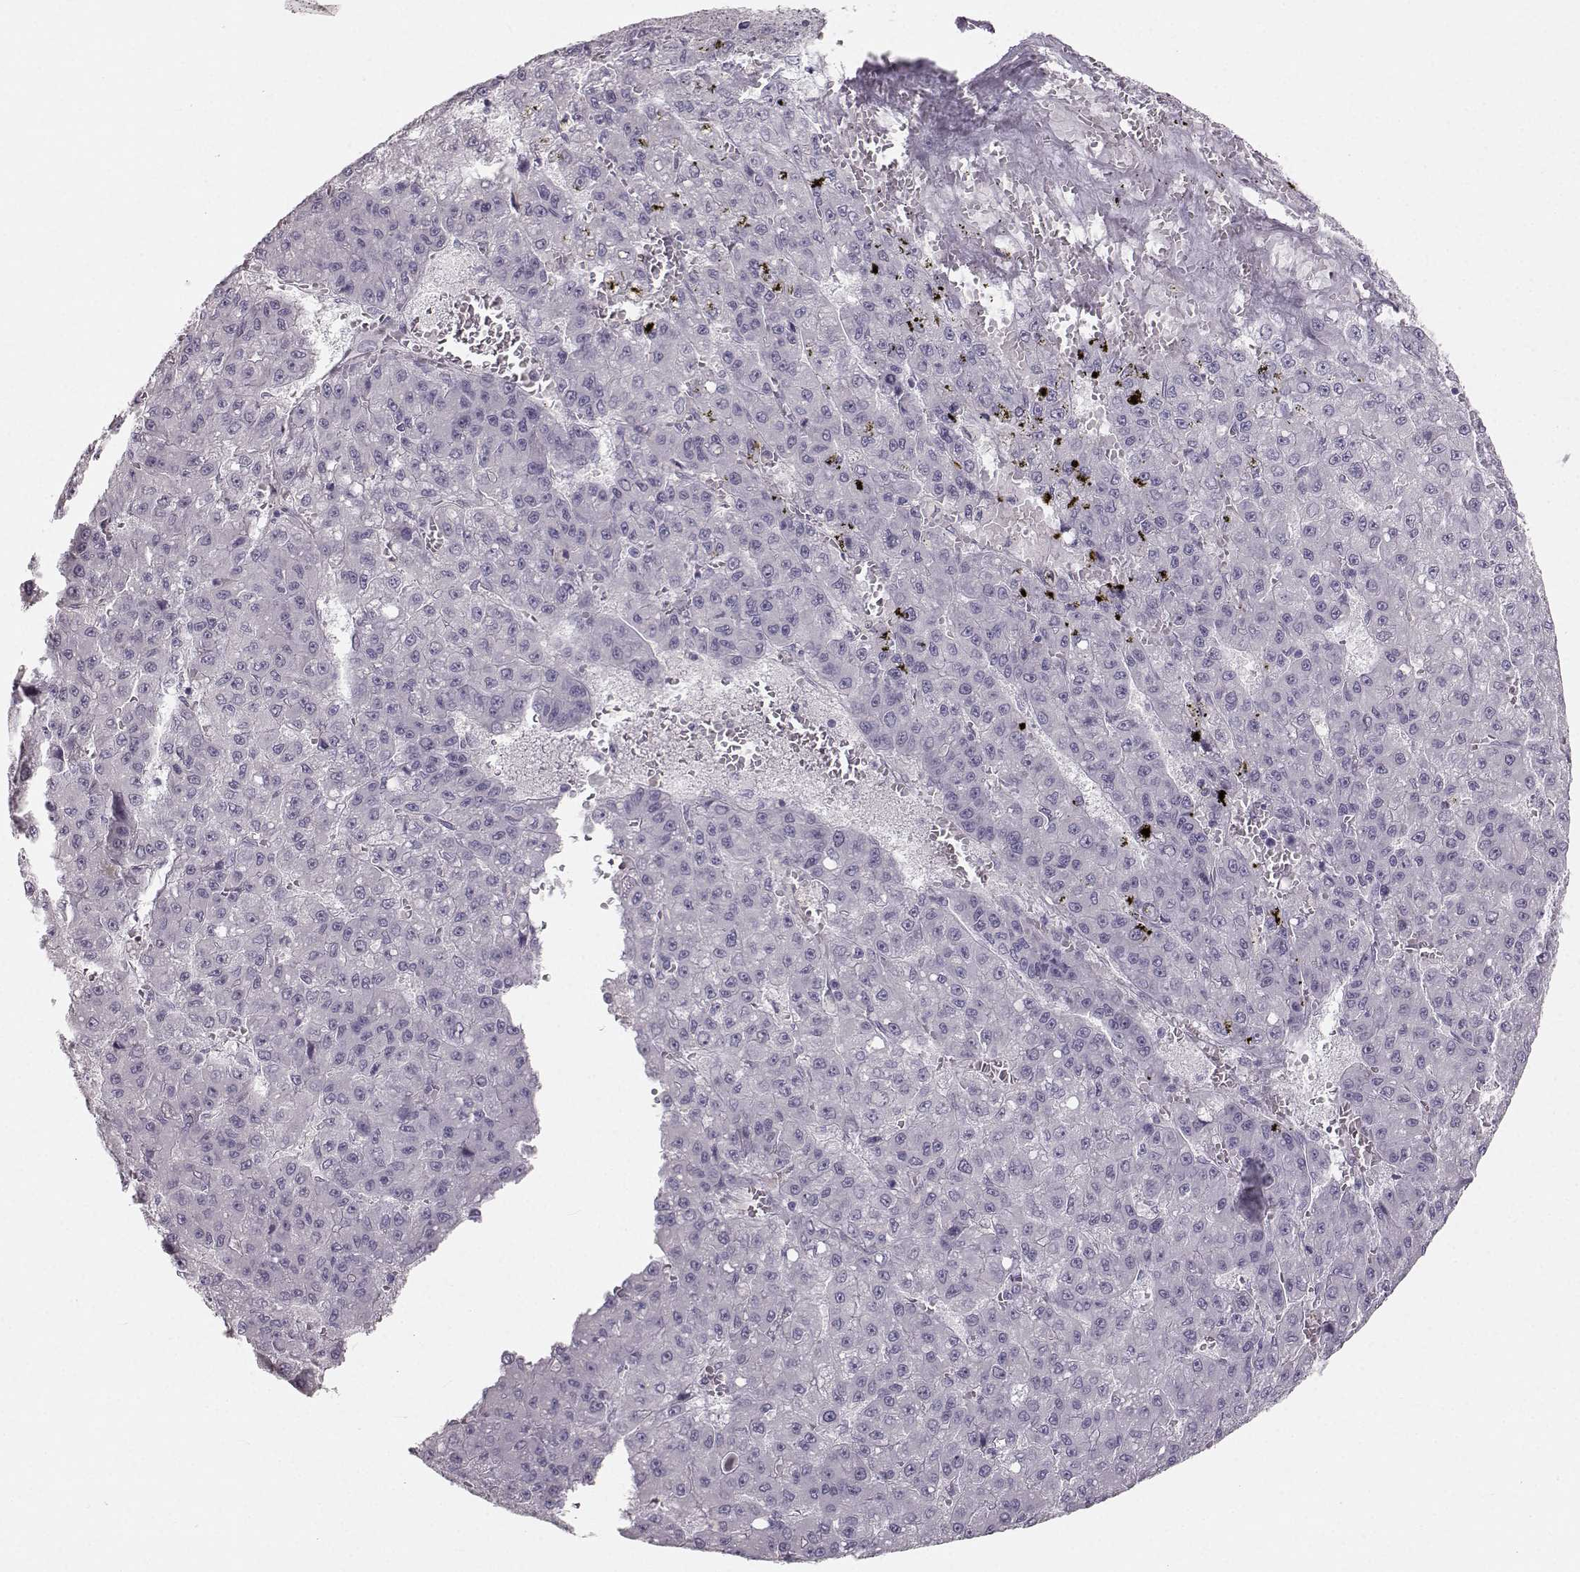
{"staining": {"intensity": "negative", "quantity": "none", "location": "none"}, "tissue": "liver cancer", "cell_type": "Tumor cells", "image_type": "cancer", "snomed": [{"axis": "morphology", "description": "Carcinoma, Hepatocellular, NOS"}, {"axis": "topography", "description": "Liver"}], "caption": "An immunohistochemistry (IHC) photomicrograph of liver hepatocellular carcinoma is shown. There is no staining in tumor cells of liver hepatocellular carcinoma.", "gene": "OIP5", "patient": {"sex": "male", "age": 70}}